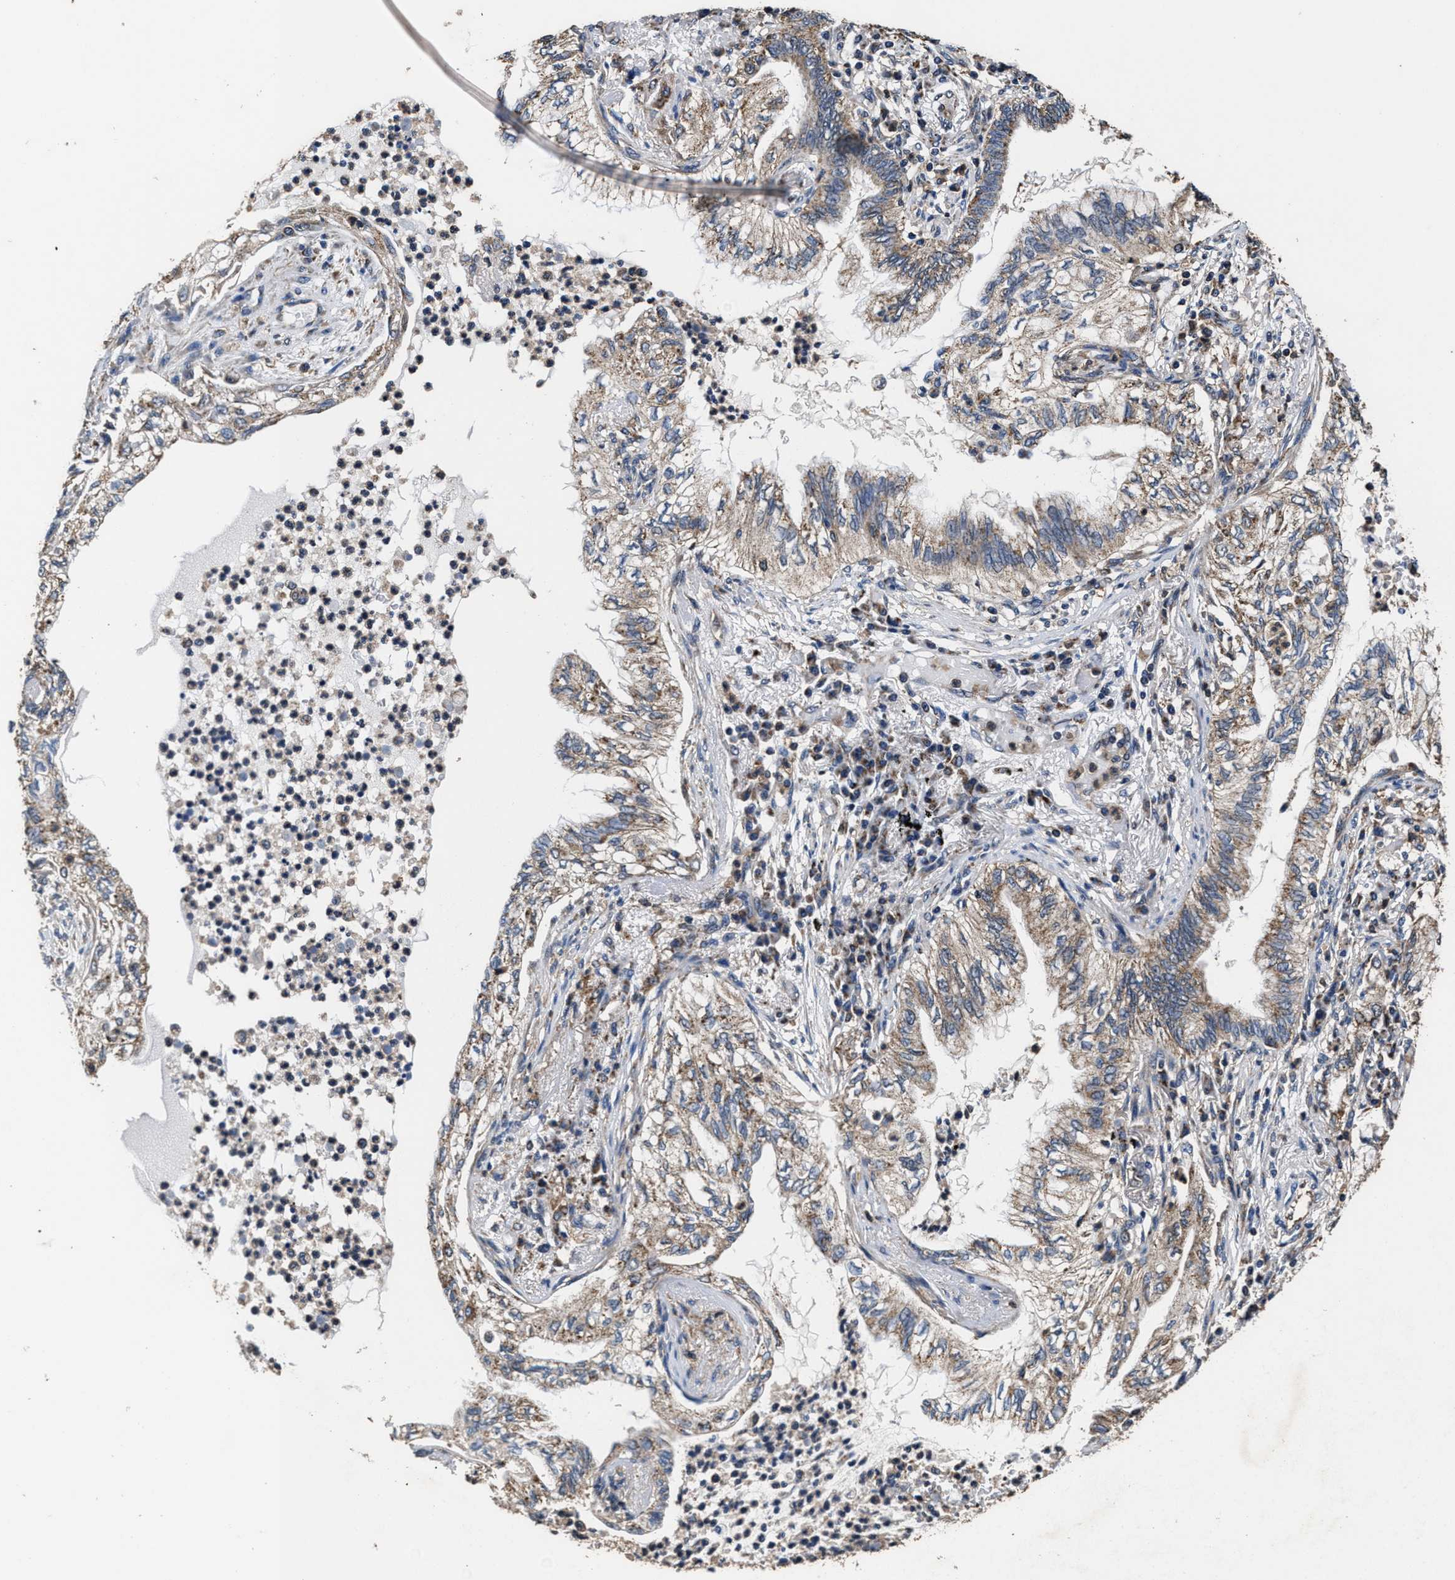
{"staining": {"intensity": "weak", "quantity": ">75%", "location": "cytoplasmic/membranous"}, "tissue": "lung cancer", "cell_type": "Tumor cells", "image_type": "cancer", "snomed": [{"axis": "morphology", "description": "Normal tissue, NOS"}, {"axis": "morphology", "description": "Adenocarcinoma, NOS"}, {"axis": "topography", "description": "Bronchus"}, {"axis": "topography", "description": "Lung"}], "caption": "Immunohistochemical staining of lung cancer shows low levels of weak cytoplasmic/membranous protein staining in about >75% of tumor cells.", "gene": "ACLY", "patient": {"sex": "female", "age": 70}}